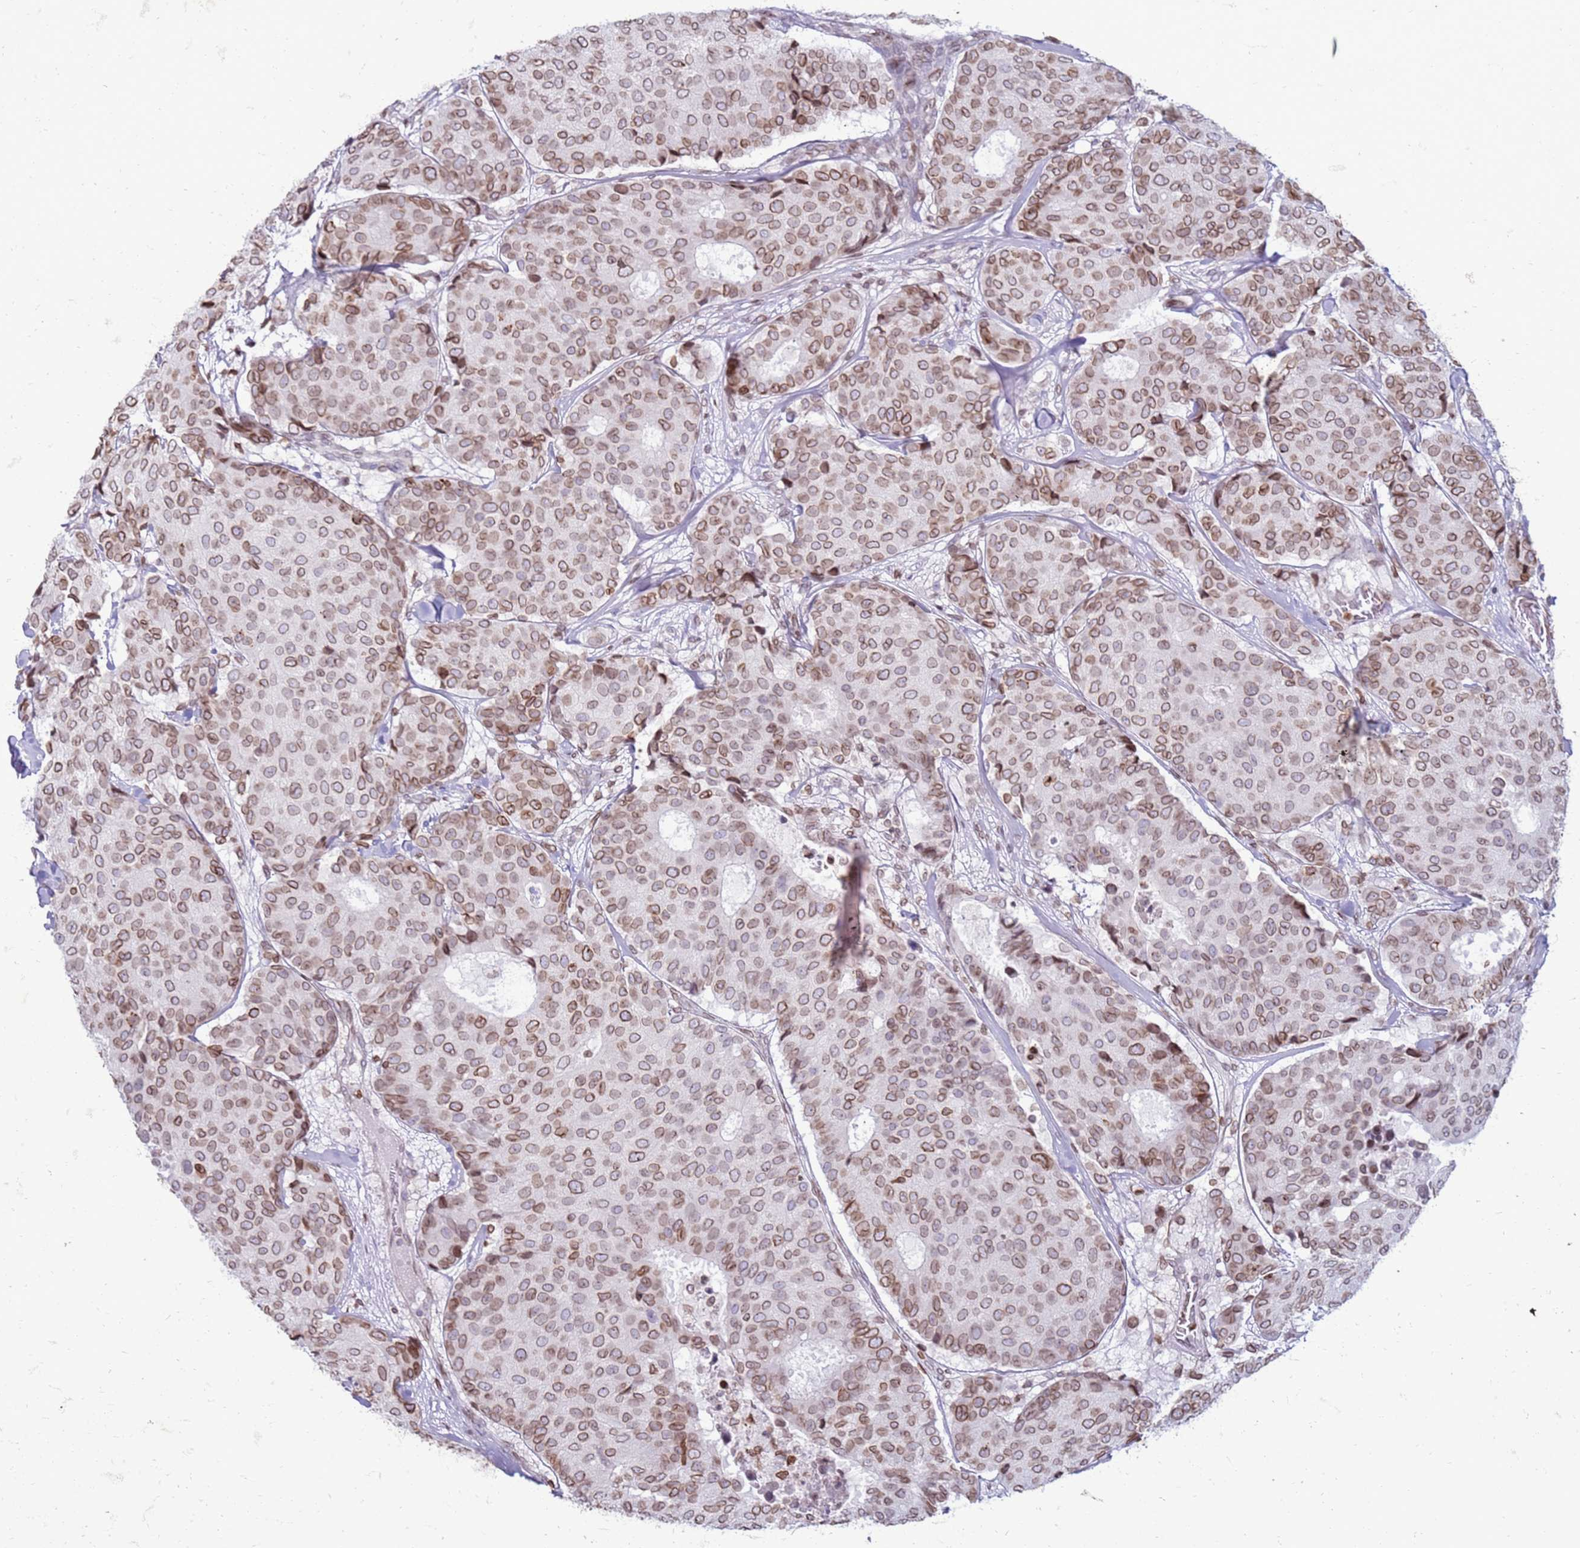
{"staining": {"intensity": "moderate", "quantity": ">75%", "location": "cytoplasmic/membranous,nuclear"}, "tissue": "breast cancer", "cell_type": "Tumor cells", "image_type": "cancer", "snomed": [{"axis": "morphology", "description": "Duct carcinoma"}, {"axis": "topography", "description": "Breast"}], "caption": "IHC image of neoplastic tissue: human infiltrating ductal carcinoma (breast) stained using immunohistochemistry displays medium levels of moderate protein expression localized specifically in the cytoplasmic/membranous and nuclear of tumor cells, appearing as a cytoplasmic/membranous and nuclear brown color.", "gene": "METTL25B", "patient": {"sex": "female", "age": 75}}